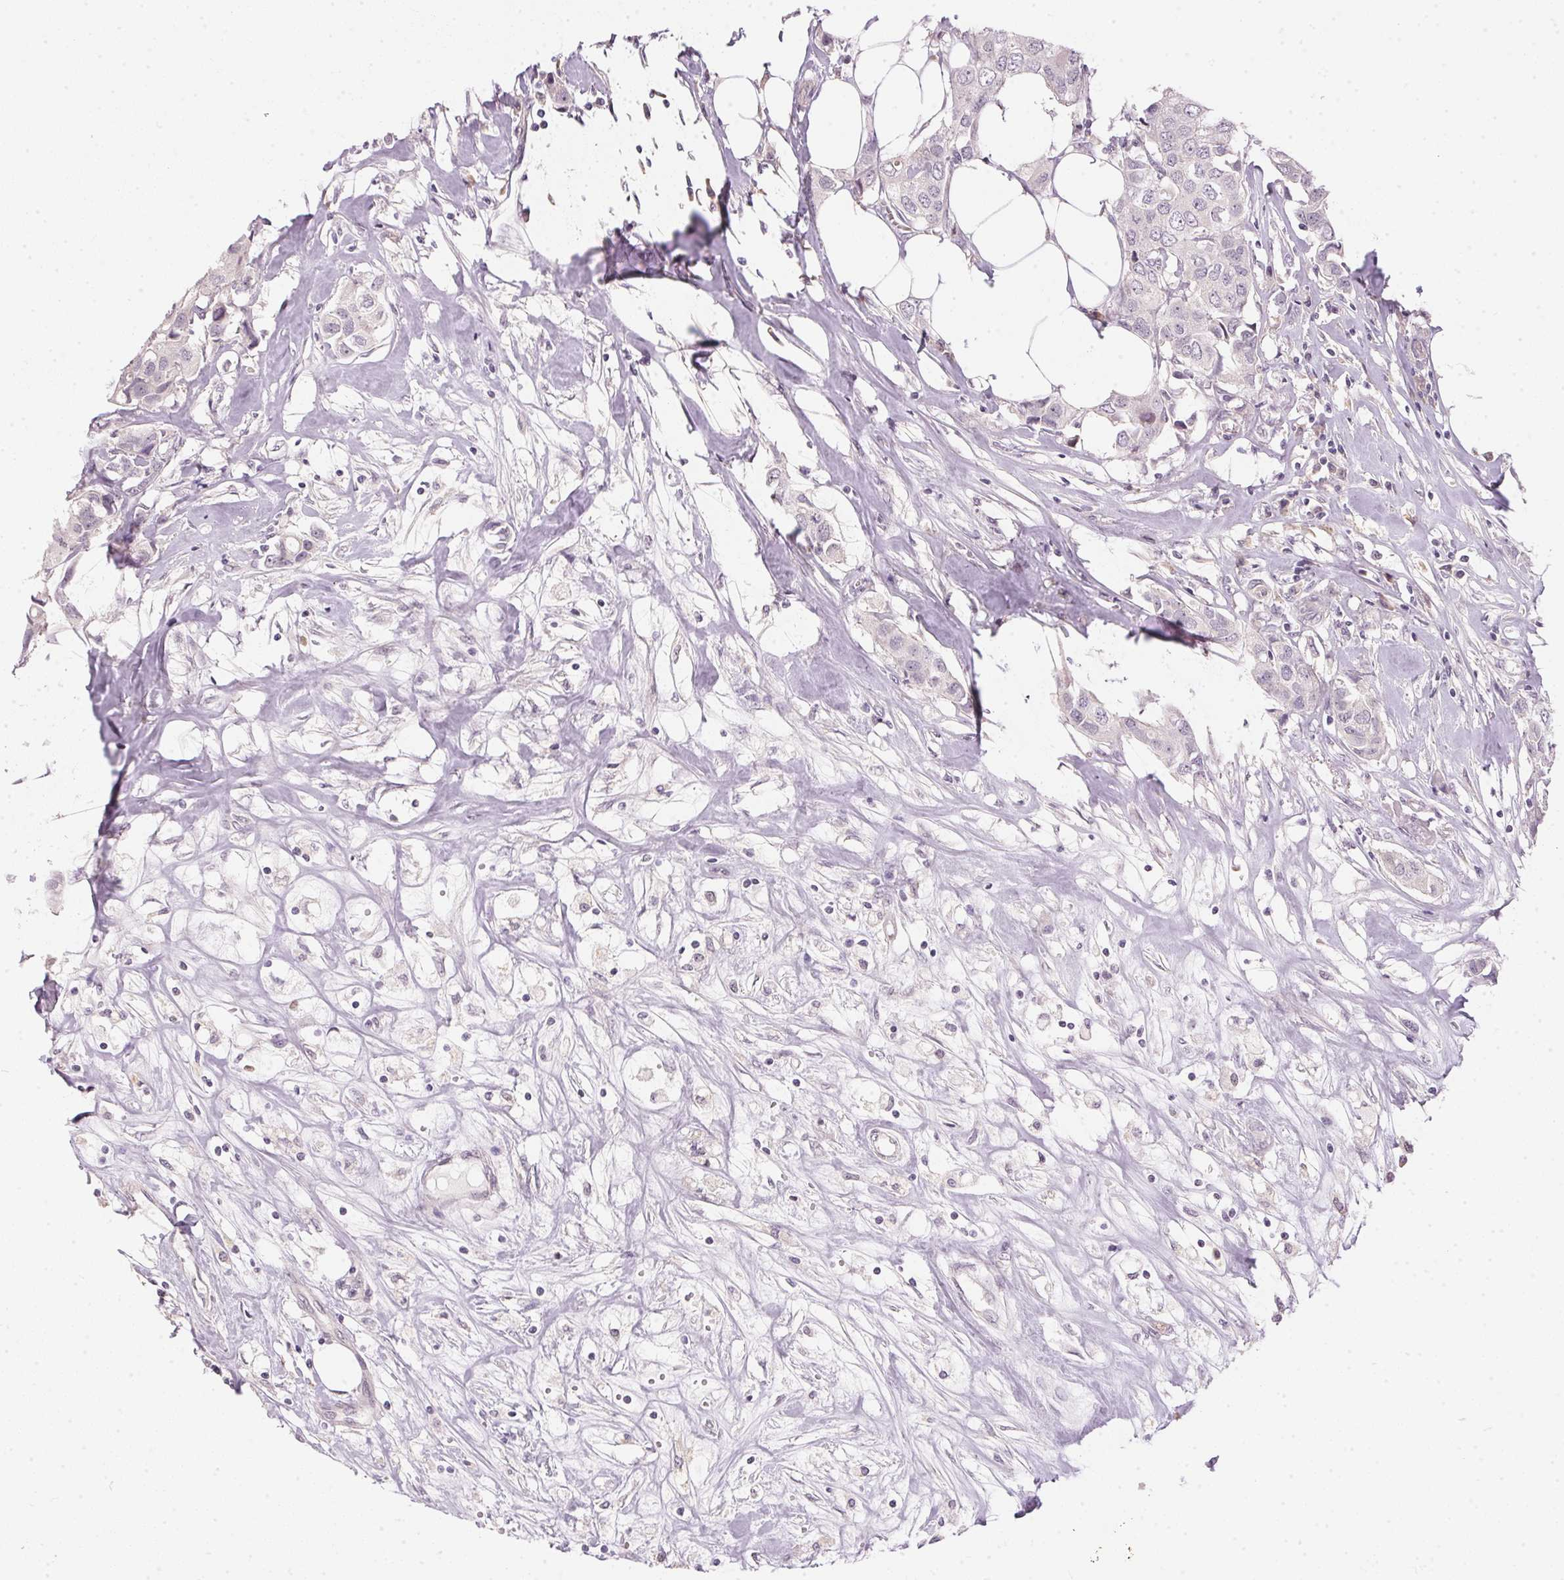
{"staining": {"intensity": "negative", "quantity": "none", "location": "none"}, "tissue": "breast cancer", "cell_type": "Tumor cells", "image_type": "cancer", "snomed": [{"axis": "morphology", "description": "Duct carcinoma"}, {"axis": "topography", "description": "Breast"}], "caption": "An image of human infiltrating ductal carcinoma (breast) is negative for staining in tumor cells. (DAB (3,3'-diaminobenzidine) immunohistochemistry (IHC), high magnification).", "gene": "TTC23L", "patient": {"sex": "female", "age": 80}}